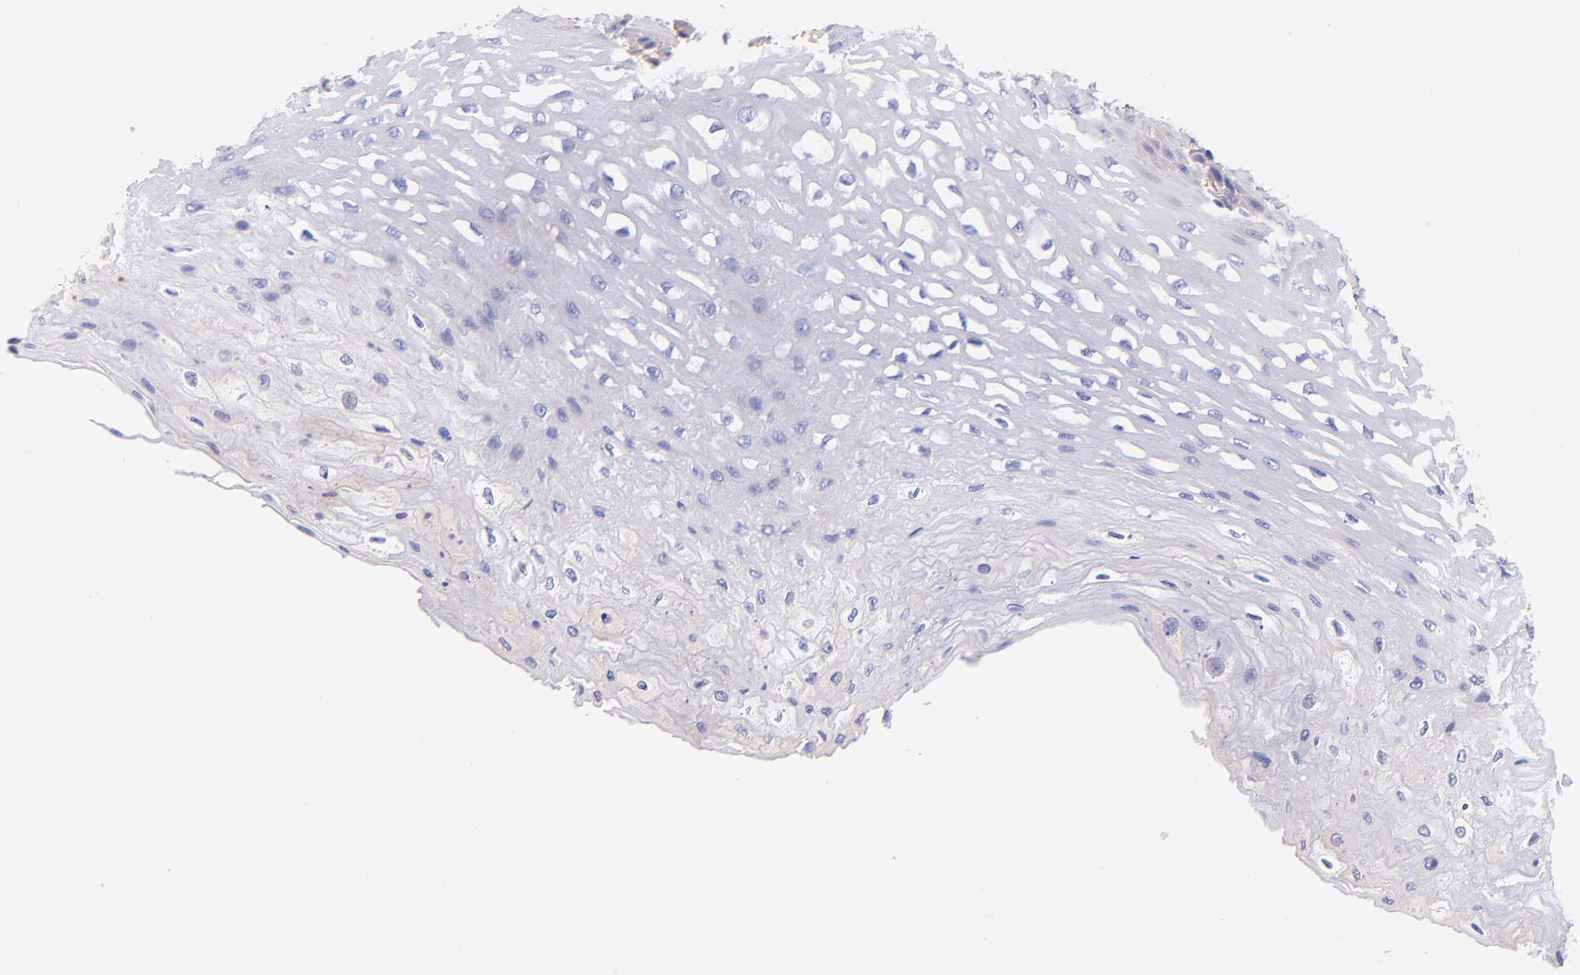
{"staining": {"intensity": "weak", "quantity": "<25%", "location": "cytoplasmic/membranous"}, "tissue": "esophagus", "cell_type": "Squamous epithelial cells", "image_type": "normal", "snomed": [{"axis": "morphology", "description": "Normal tissue, NOS"}, {"axis": "topography", "description": "Esophagus"}], "caption": "IHC of normal esophagus reveals no staining in squamous epithelial cells. The staining was performed using DAB to visualize the protein expression in brown, while the nuclei were stained in blue with hematoxylin (Magnification: 20x).", "gene": "PREX1", "patient": {"sex": "female", "age": 72}}